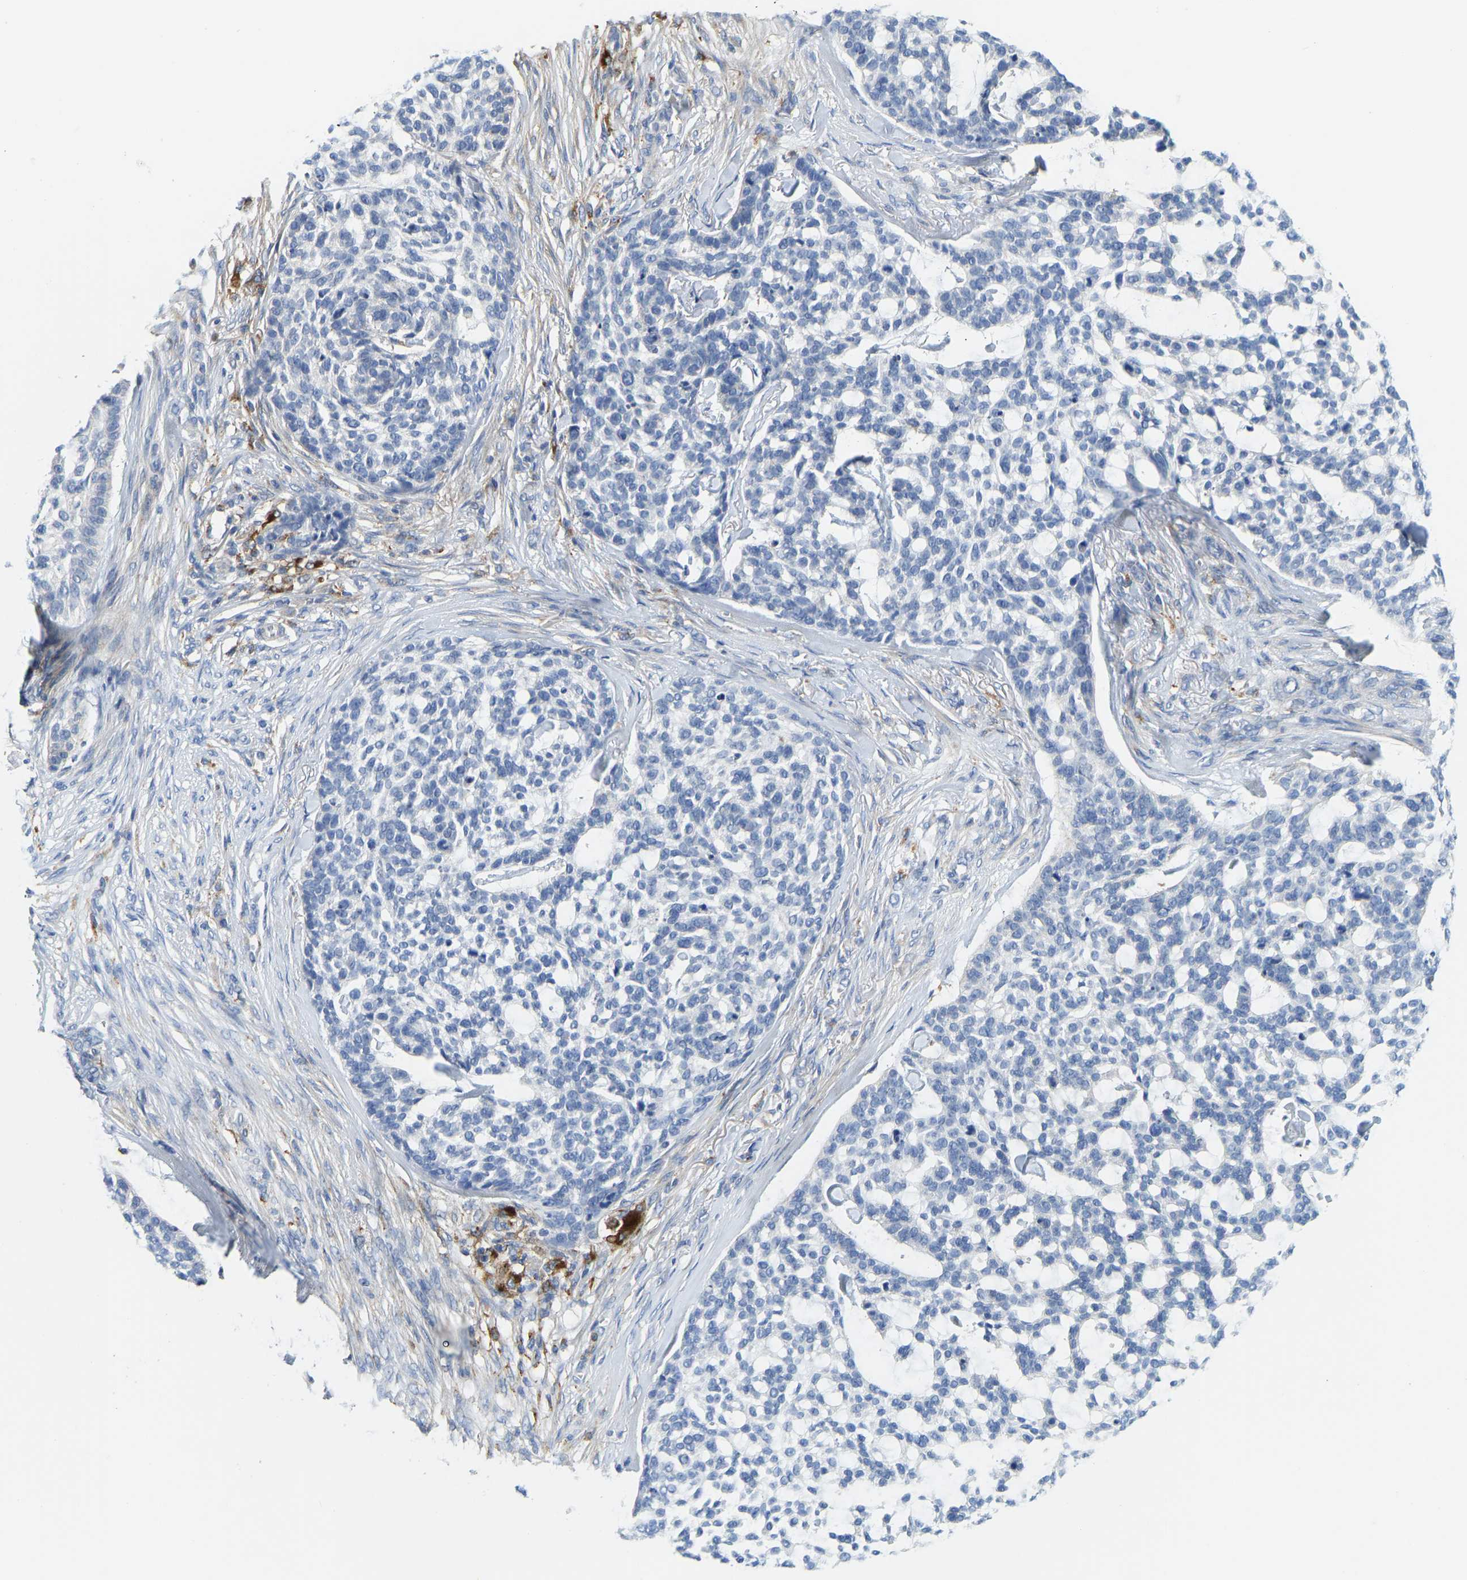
{"staining": {"intensity": "negative", "quantity": "none", "location": "none"}, "tissue": "skin cancer", "cell_type": "Tumor cells", "image_type": "cancer", "snomed": [{"axis": "morphology", "description": "Basal cell carcinoma"}, {"axis": "topography", "description": "Skin"}], "caption": "High magnification brightfield microscopy of skin cancer stained with DAB (brown) and counterstained with hematoxylin (blue): tumor cells show no significant staining.", "gene": "ATP6V1E1", "patient": {"sex": "female", "age": 64}}